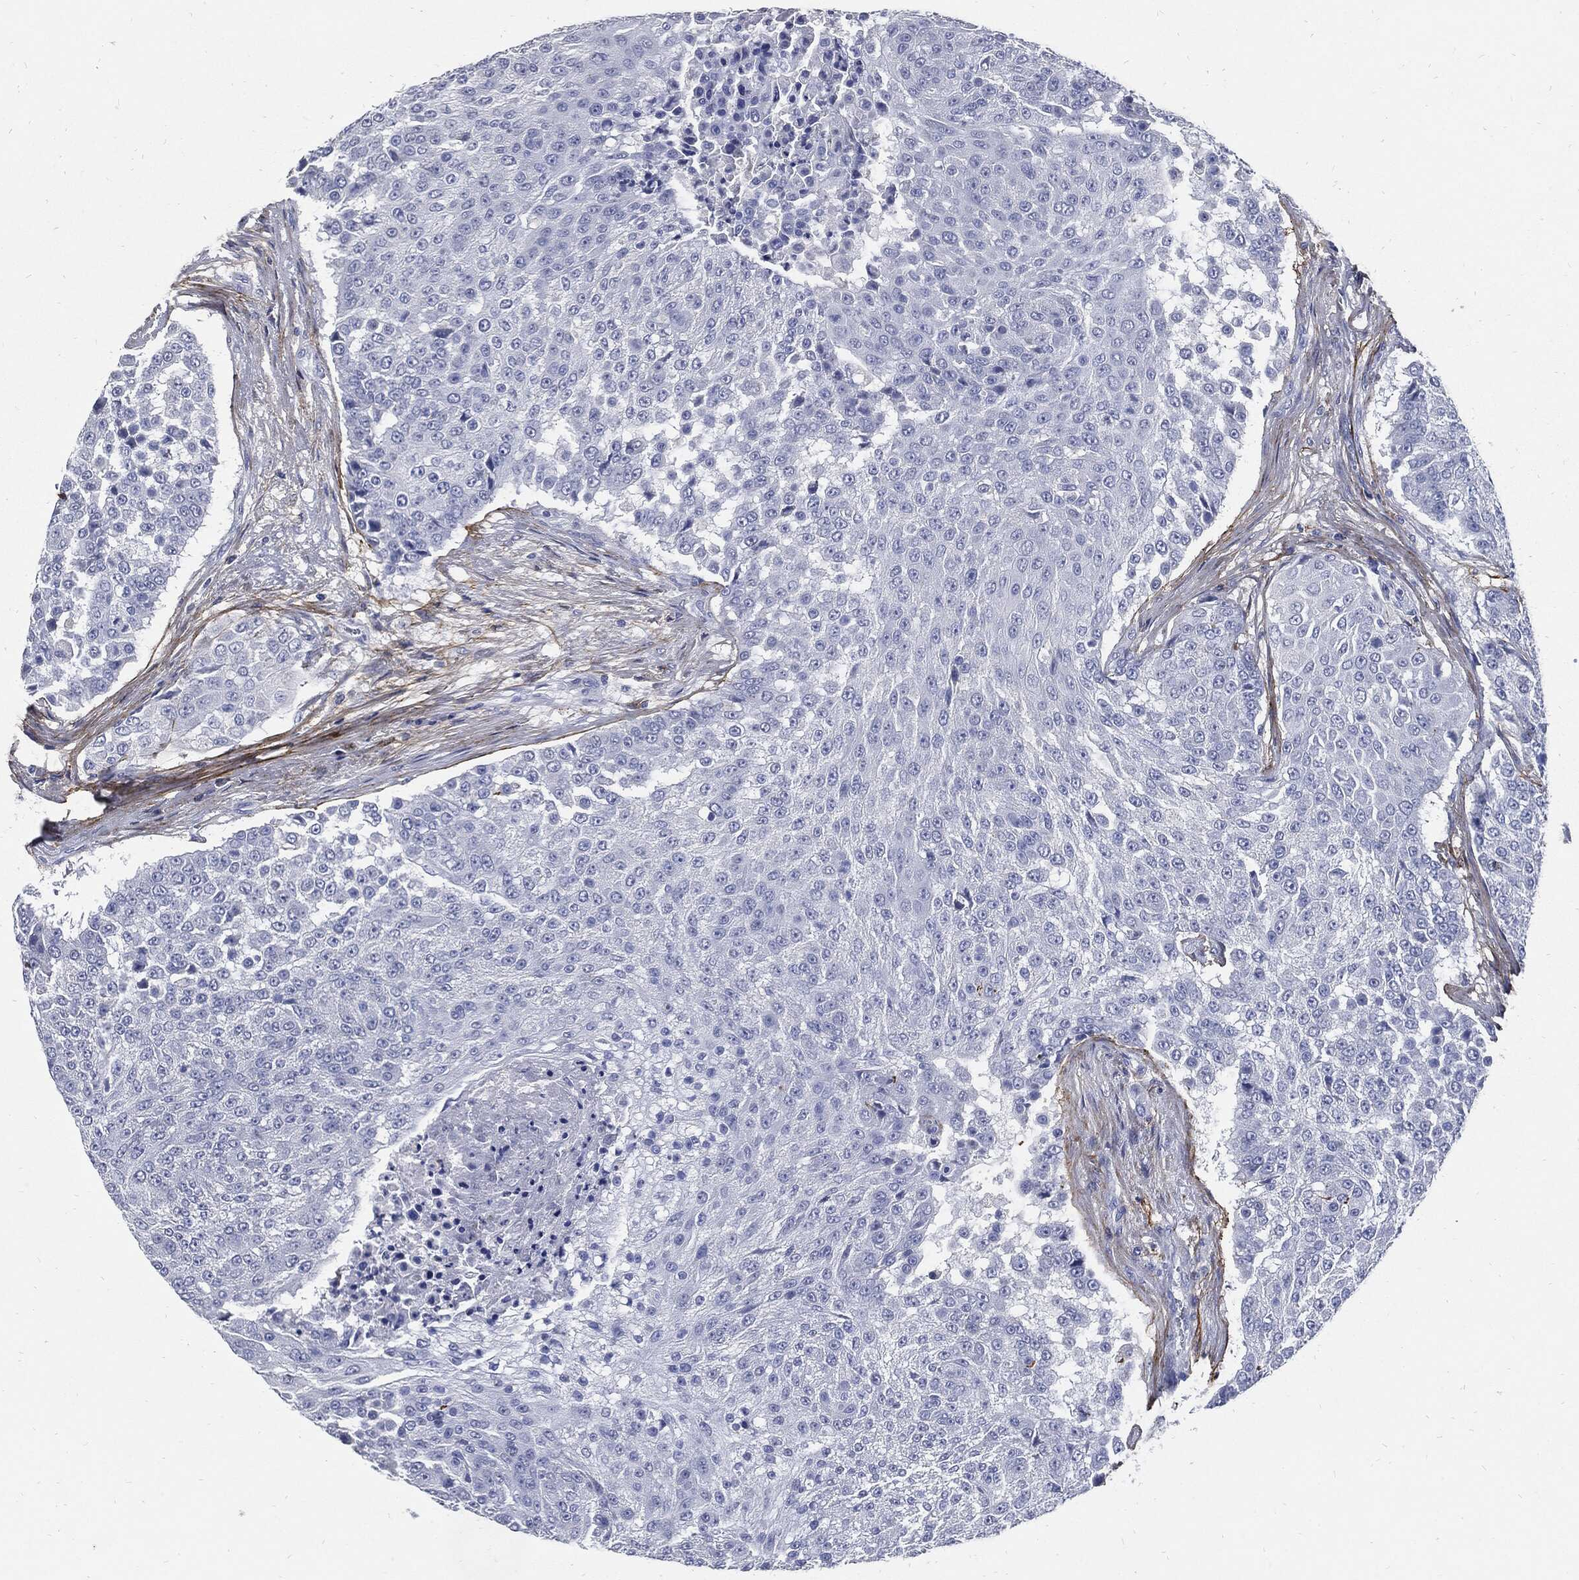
{"staining": {"intensity": "negative", "quantity": "none", "location": "none"}, "tissue": "urothelial cancer", "cell_type": "Tumor cells", "image_type": "cancer", "snomed": [{"axis": "morphology", "description": "Urothelial carcinoma, High grade"}, {"axis": "topography", "description": "Urinary bladder"}], "caption": "Immunohistochemistry (IHC) image of neoplastic tissue: high-grade urothelial carcinoma stained with DAB (3,3'-diaminobenzidine) displays no significant protein expression in tumor cells.", "gene": "FBN1", "patient": {"sex": "female", "age": 63}}